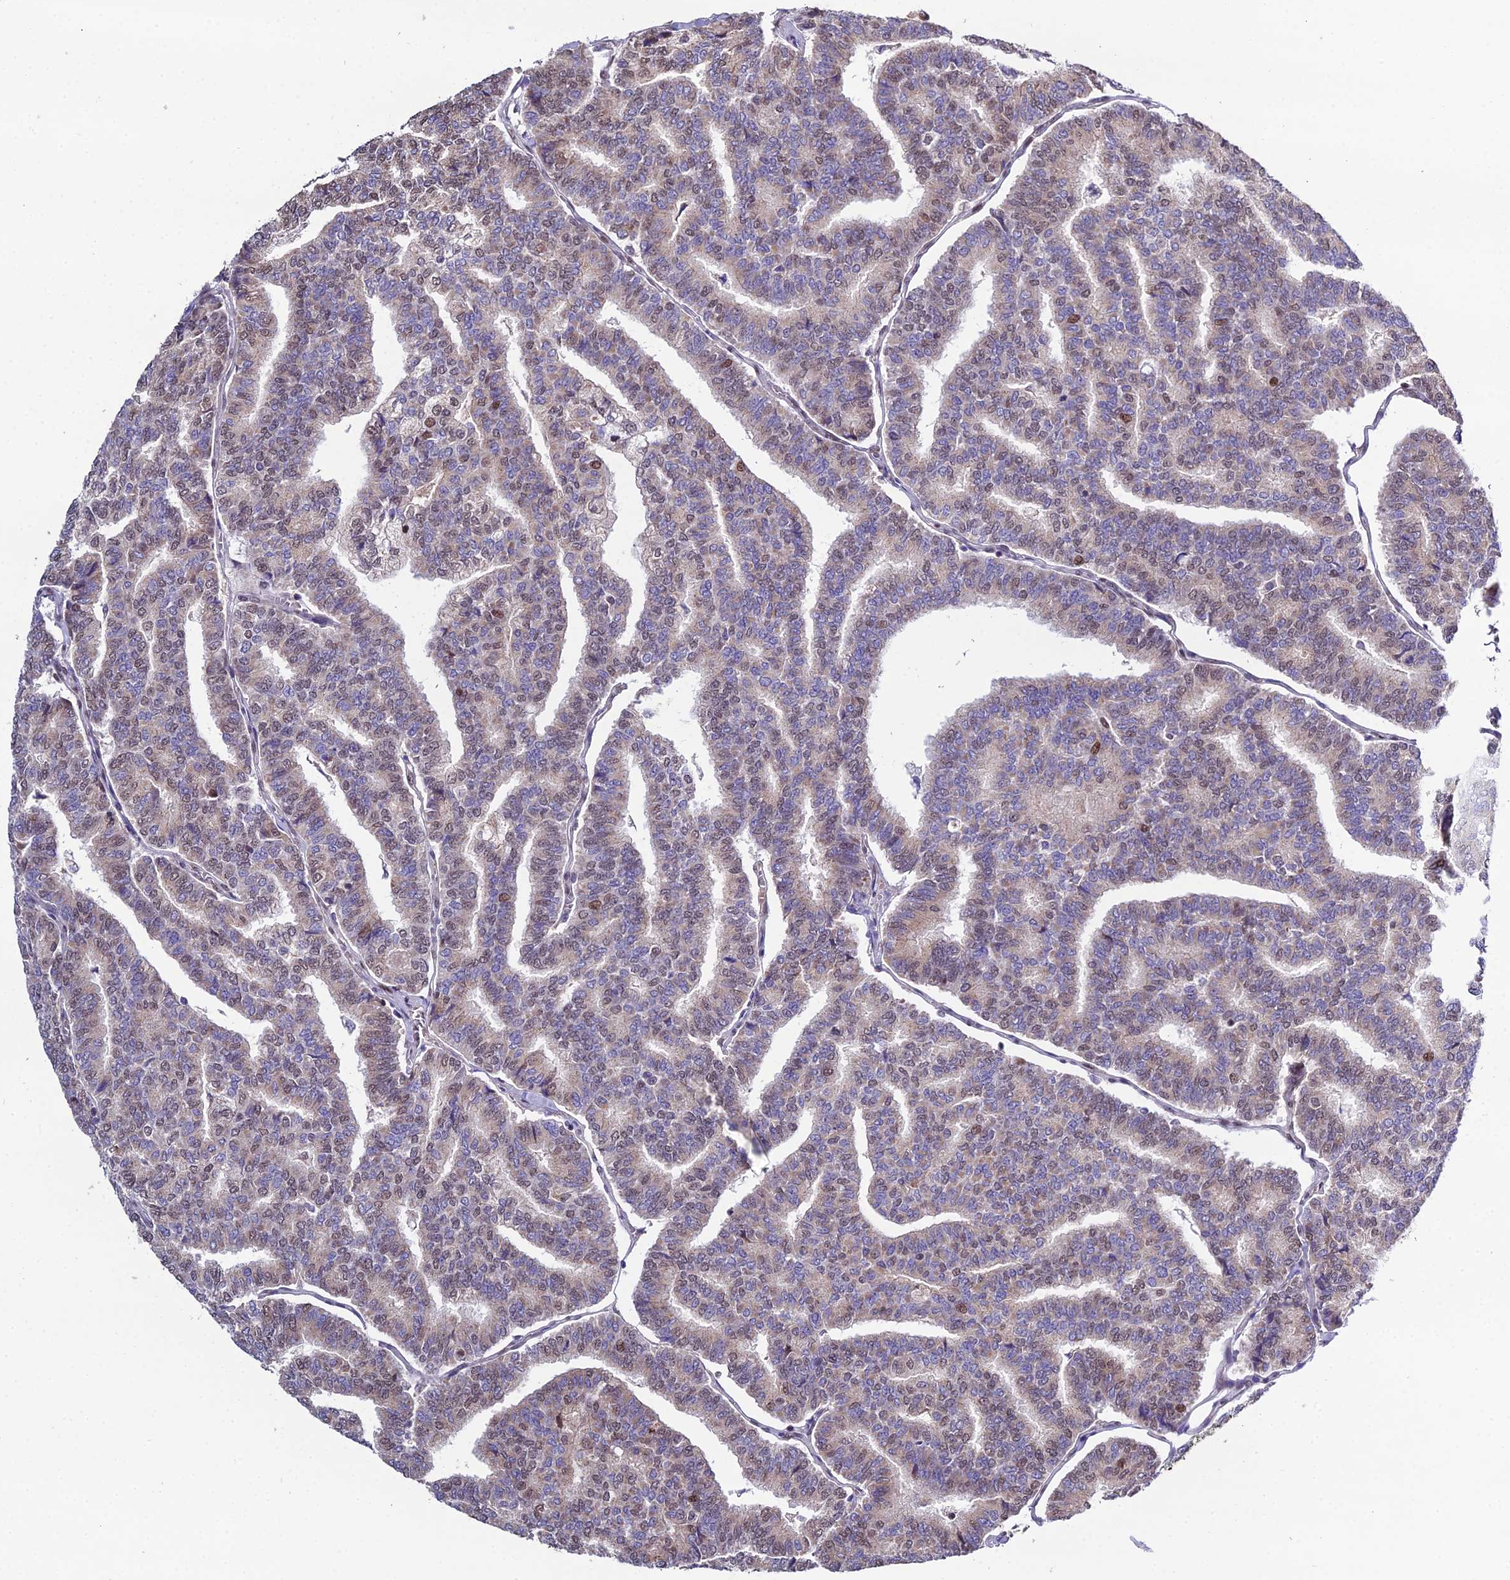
{"staining": {"intensity": "moderate", "quantity": "<25%", "location": "nuclear"}, "tissue": "thyroid cancer", "cell_type": "Tumor cells", "image_type": "cancer", "snomed": [{"axis": "morphology", "description": "Papillary adenocarcinoma, NOS"}, {"axis": "topography", "description": "Thyroid gland"}], "caption": "Protein expression analysis of human thyroid cancer reveals moderate nuclear positivity in about <25% of tumor cells. (DAB (3,3'-diaminobenzidine) IHC with brightfield microscopy, high magnification).", "gene": "ARL2", "patient": {"sex": "female", "age": 35}}